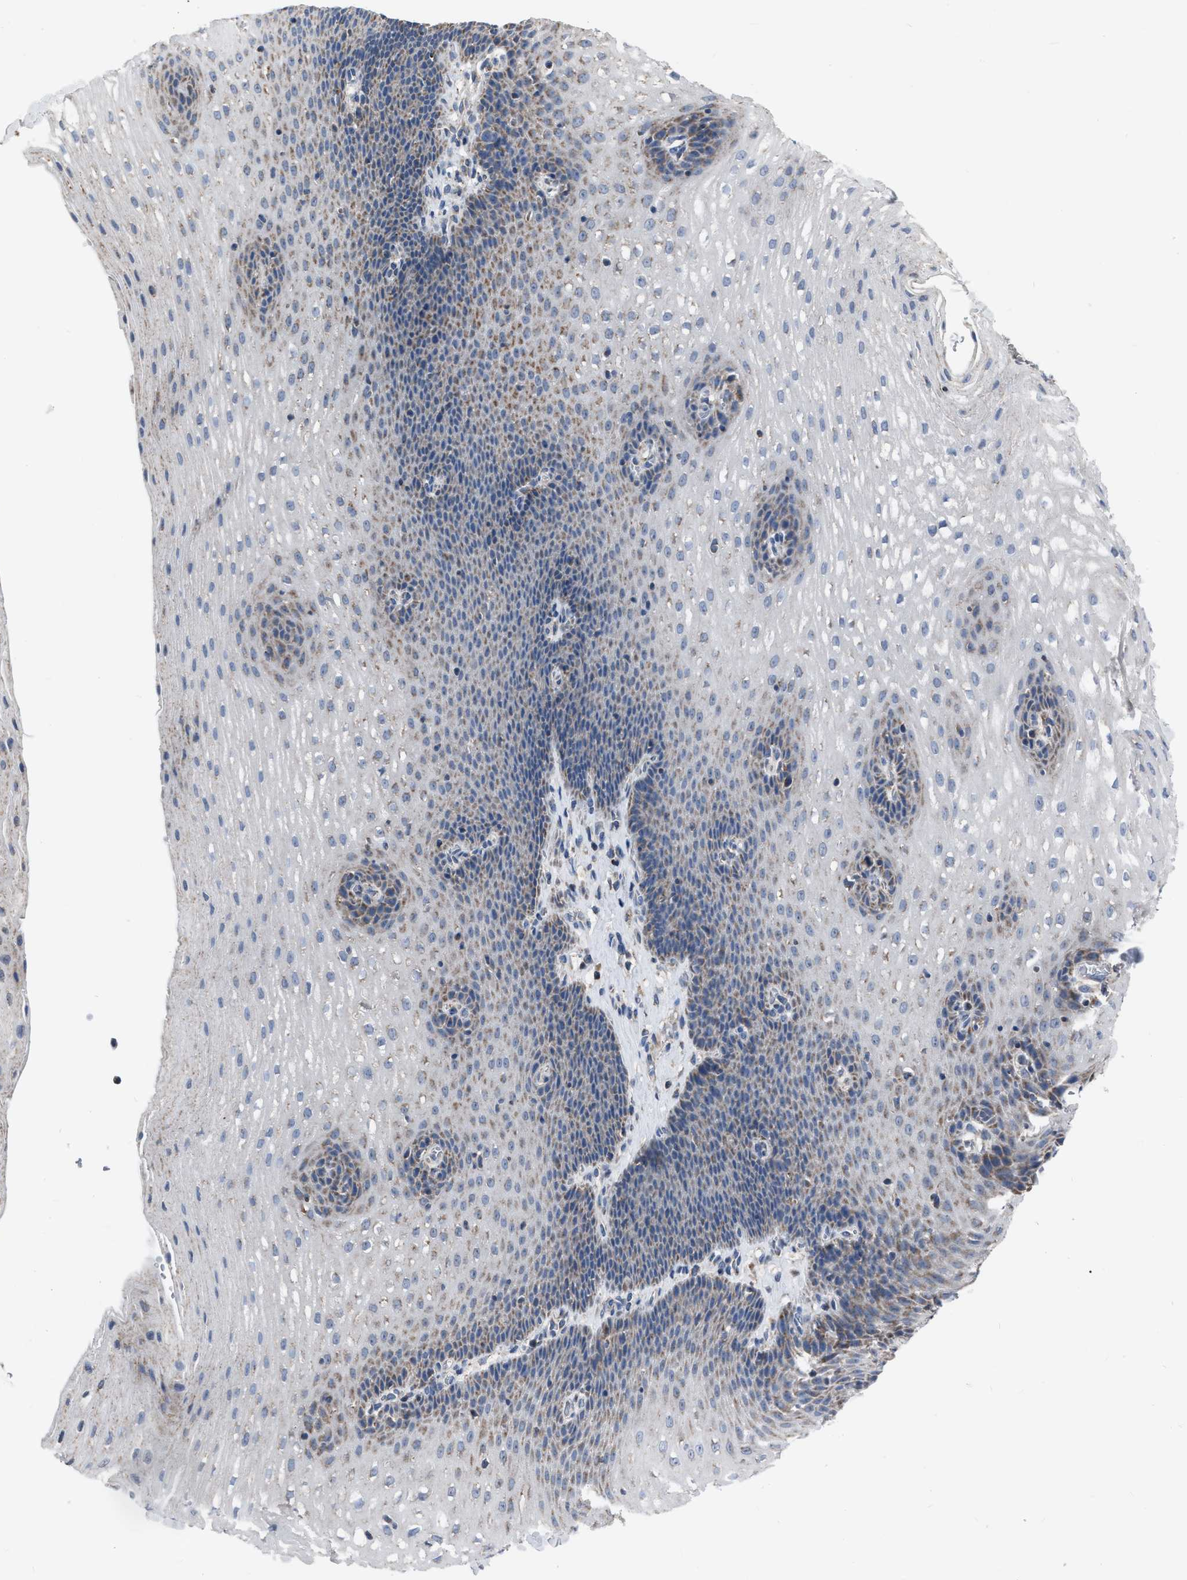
{"staining": {"intensity": "moderate", "quantity": "<25%", "location": "cytoplasmic/membranous"}, "tissue": "esophagus", "cell_type": "Squamous epithelial cells", "image_type": "normal", "snomed": [{"axis": "morphology", "description": "Normal tissue, NOS"}, {"axis": "topography", "description": "Esophagus"}], "caption": "An image of human esophagus stained for a protein reveals moderate cytoplasmic/membranous brown staining in squamous epithelial cells.", "gene": "DDX56", "patient": {"sex": "male", "age": 48}}